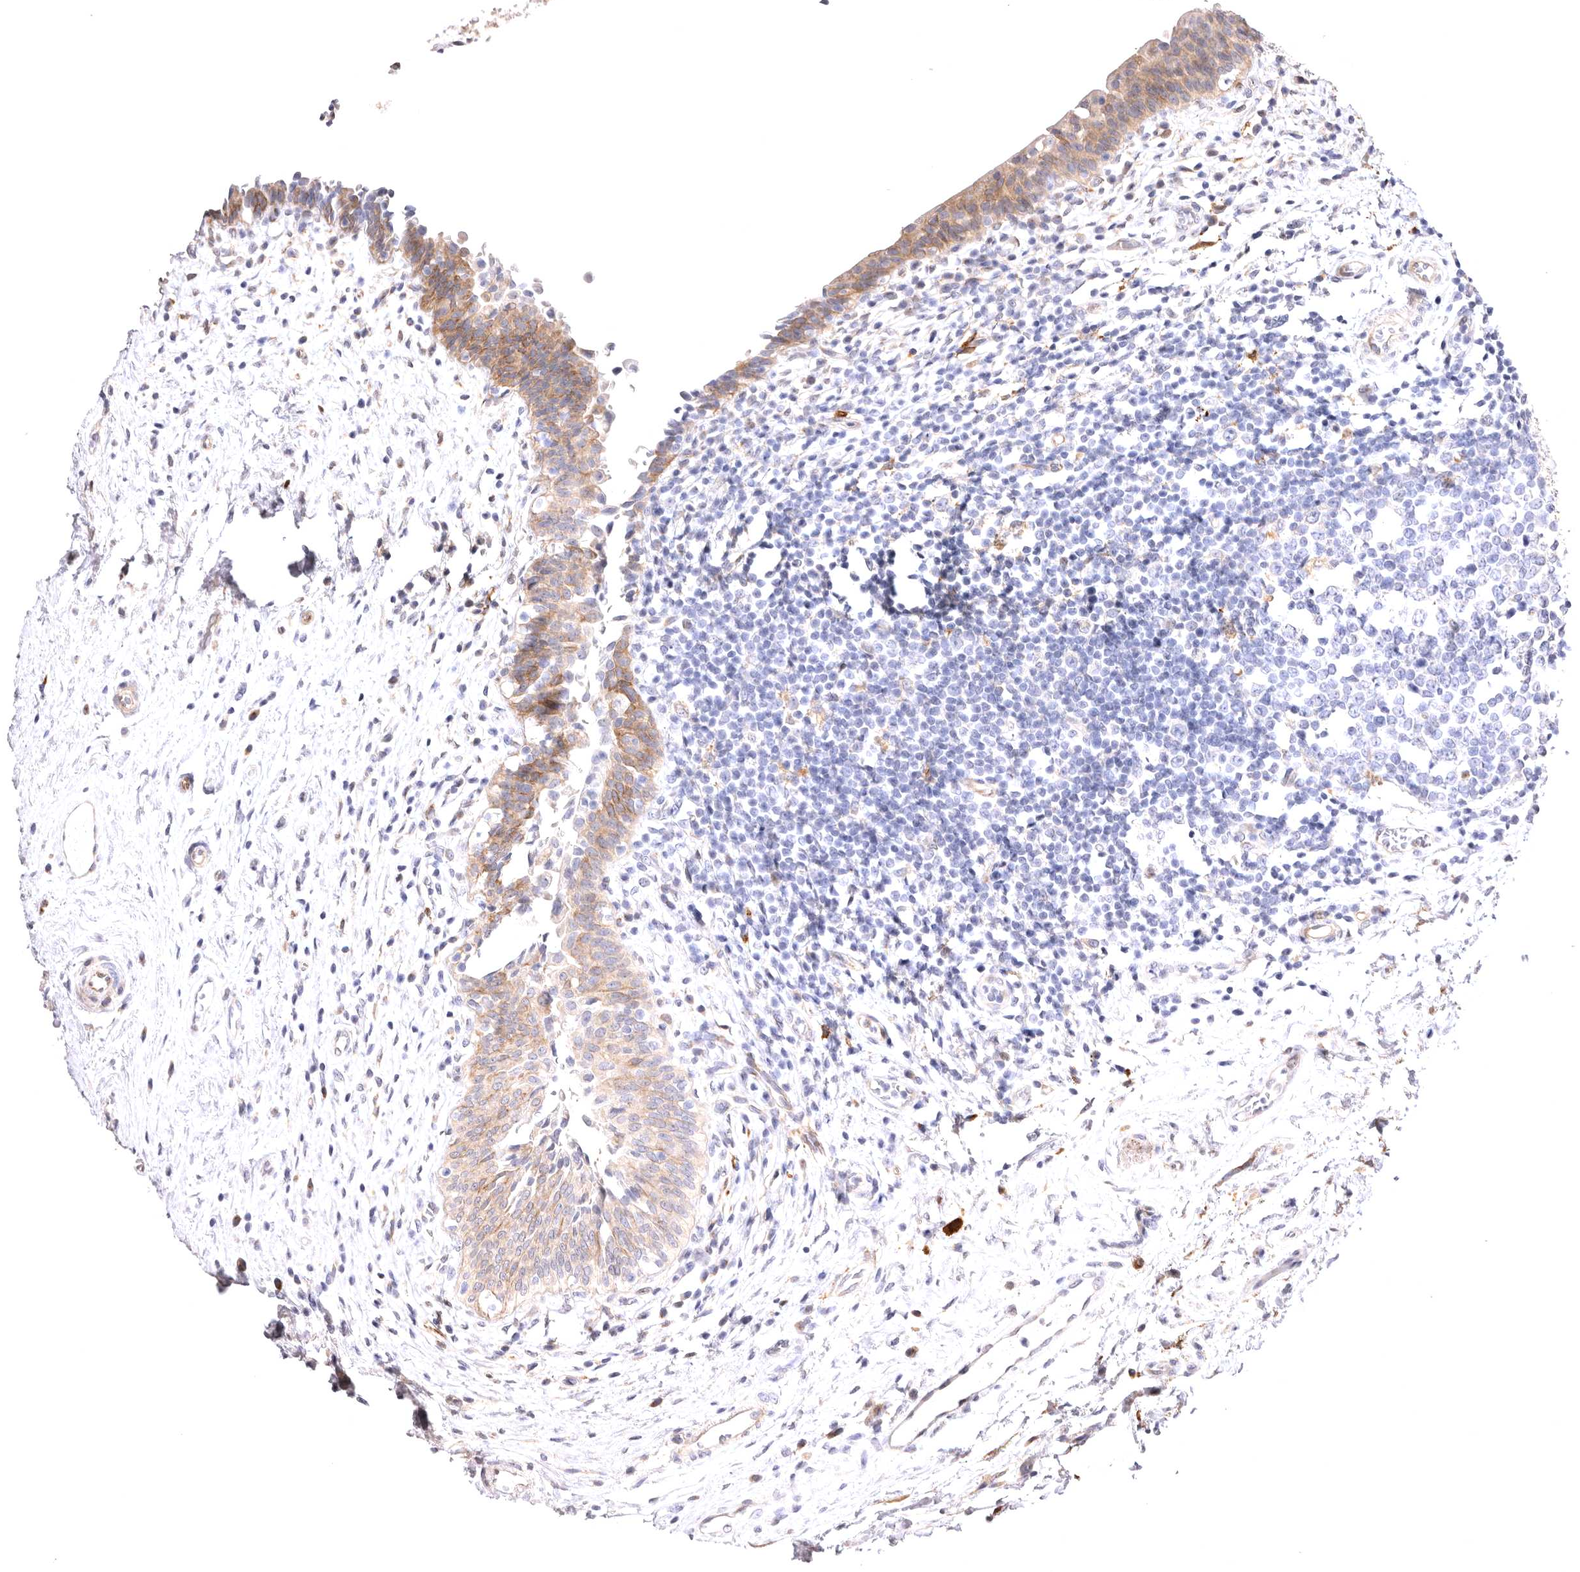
{"staining": {"intensity": "moderate", "quantity": "25%-75%", "location": "cytoplasmic/membranous"}, "tissue": "urinary bladder", "cell_type": "Urothelial cells", "image_type": "normal", "snomed": [{"axis": "morphology", "description": "Normal tissue, NOS"}, {"axis": "topography", "description": "Urinary bladder"}], "caption": "High-power microscopy captured an IHC histopathology image of unremarkable urinary bladder, revealing moderate cytoplasmic/membranous expression in approximately 25%-75% of urothelial cells.", "gene": "VPS45", "patient": {"sex": "male", "age": 83}}